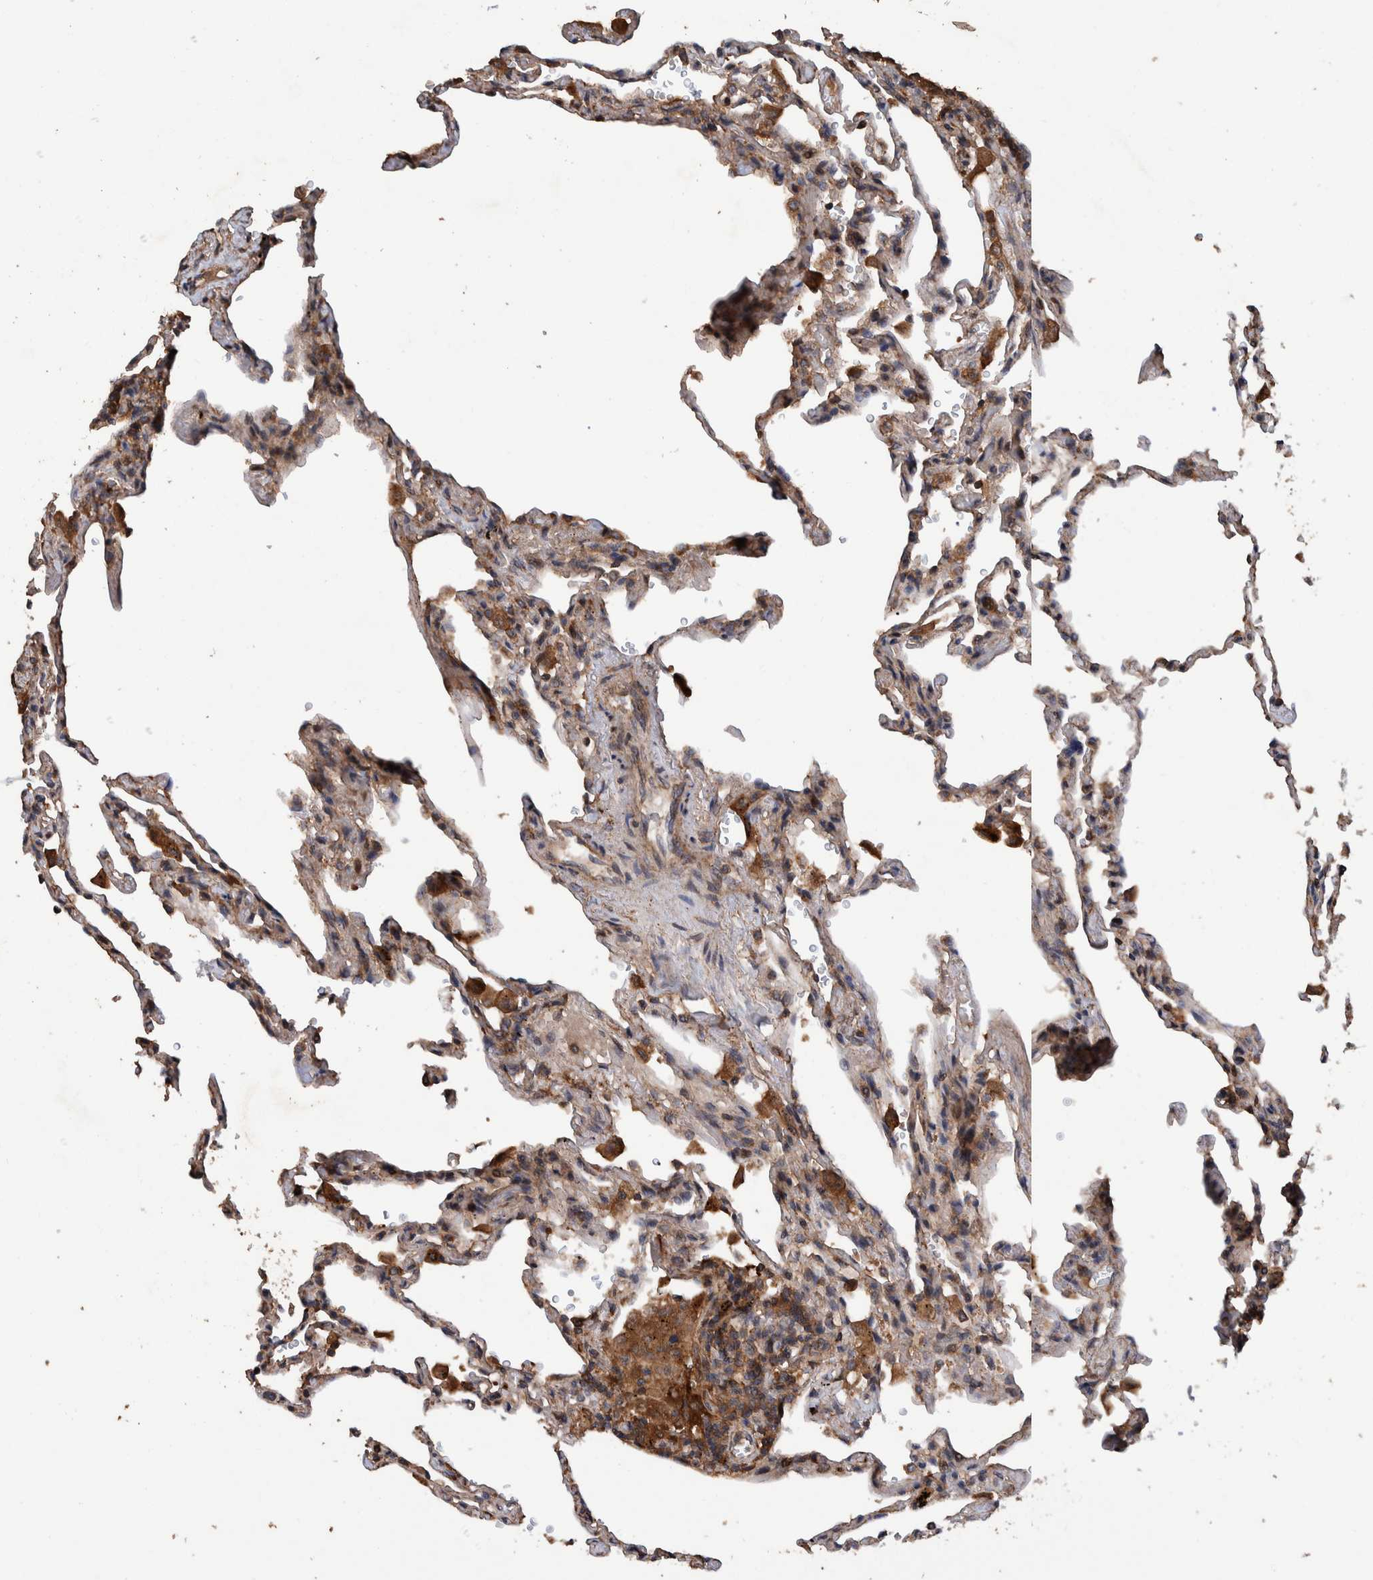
{"staining": {"intensity": "moderate", "quantity": "25%-75%", "location": "cytoplasmic/membranous"}, "tissue": "lung", "cell_type": "Alveolar cells", "image_type": "normal", "snomed": [{"axis": "morphology", "description": "Normal tissue, NOS"}, {"axis": "topography", "description": "Lung"}], "caption": "Immunohistochemistry of benign human lung exhibits medium levels of moderate cytoplasmic/membranous positivity in about 25%-75% of alveolar cells. Ihc stains the protein of interest in brown and the nuclei are stained blue.", "gene": "ENSG00000251537", "patient": {"sex": "male", "age": 59}}